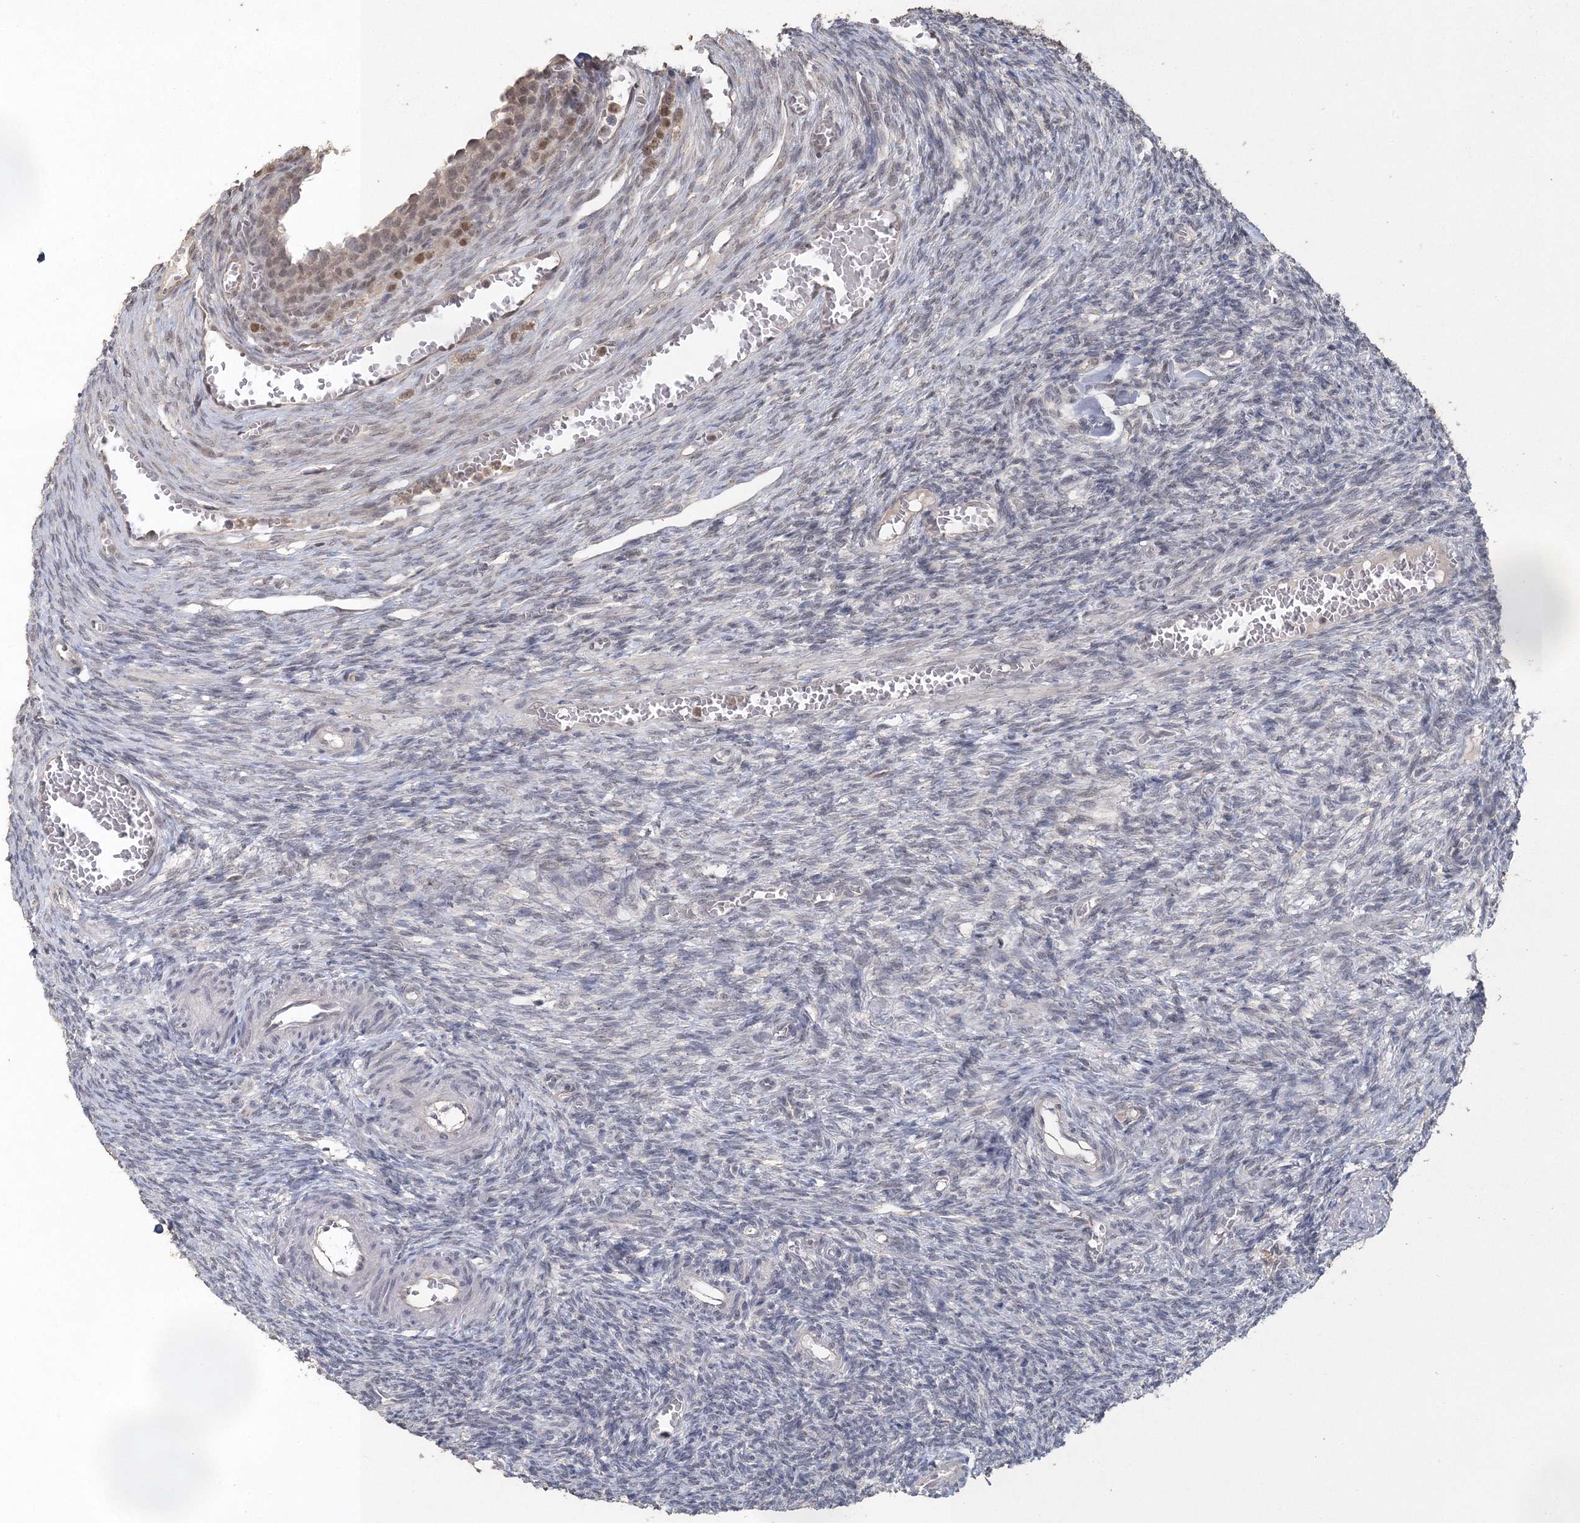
{"staining": {"intensity": "weak", "quantity": ">75%", "location": "cytoplasmic/membranous"}, "tissue": "ovary", "cell_type": "Follicle cells", "image_type": "normal", "snomed": [{"axis": "morphology", "description": "Normal tissue, NOS"}, {"axis": "topography", "description": "Ovary"}], "caption": "Benign ovary demonstrates weak cytoplasmic/membranous staining in approximately >75% of follicle cells, visualized by immunohistochemistry.", "gene": "UIMC1", "patient": {"sex": "female", "age": 27}}